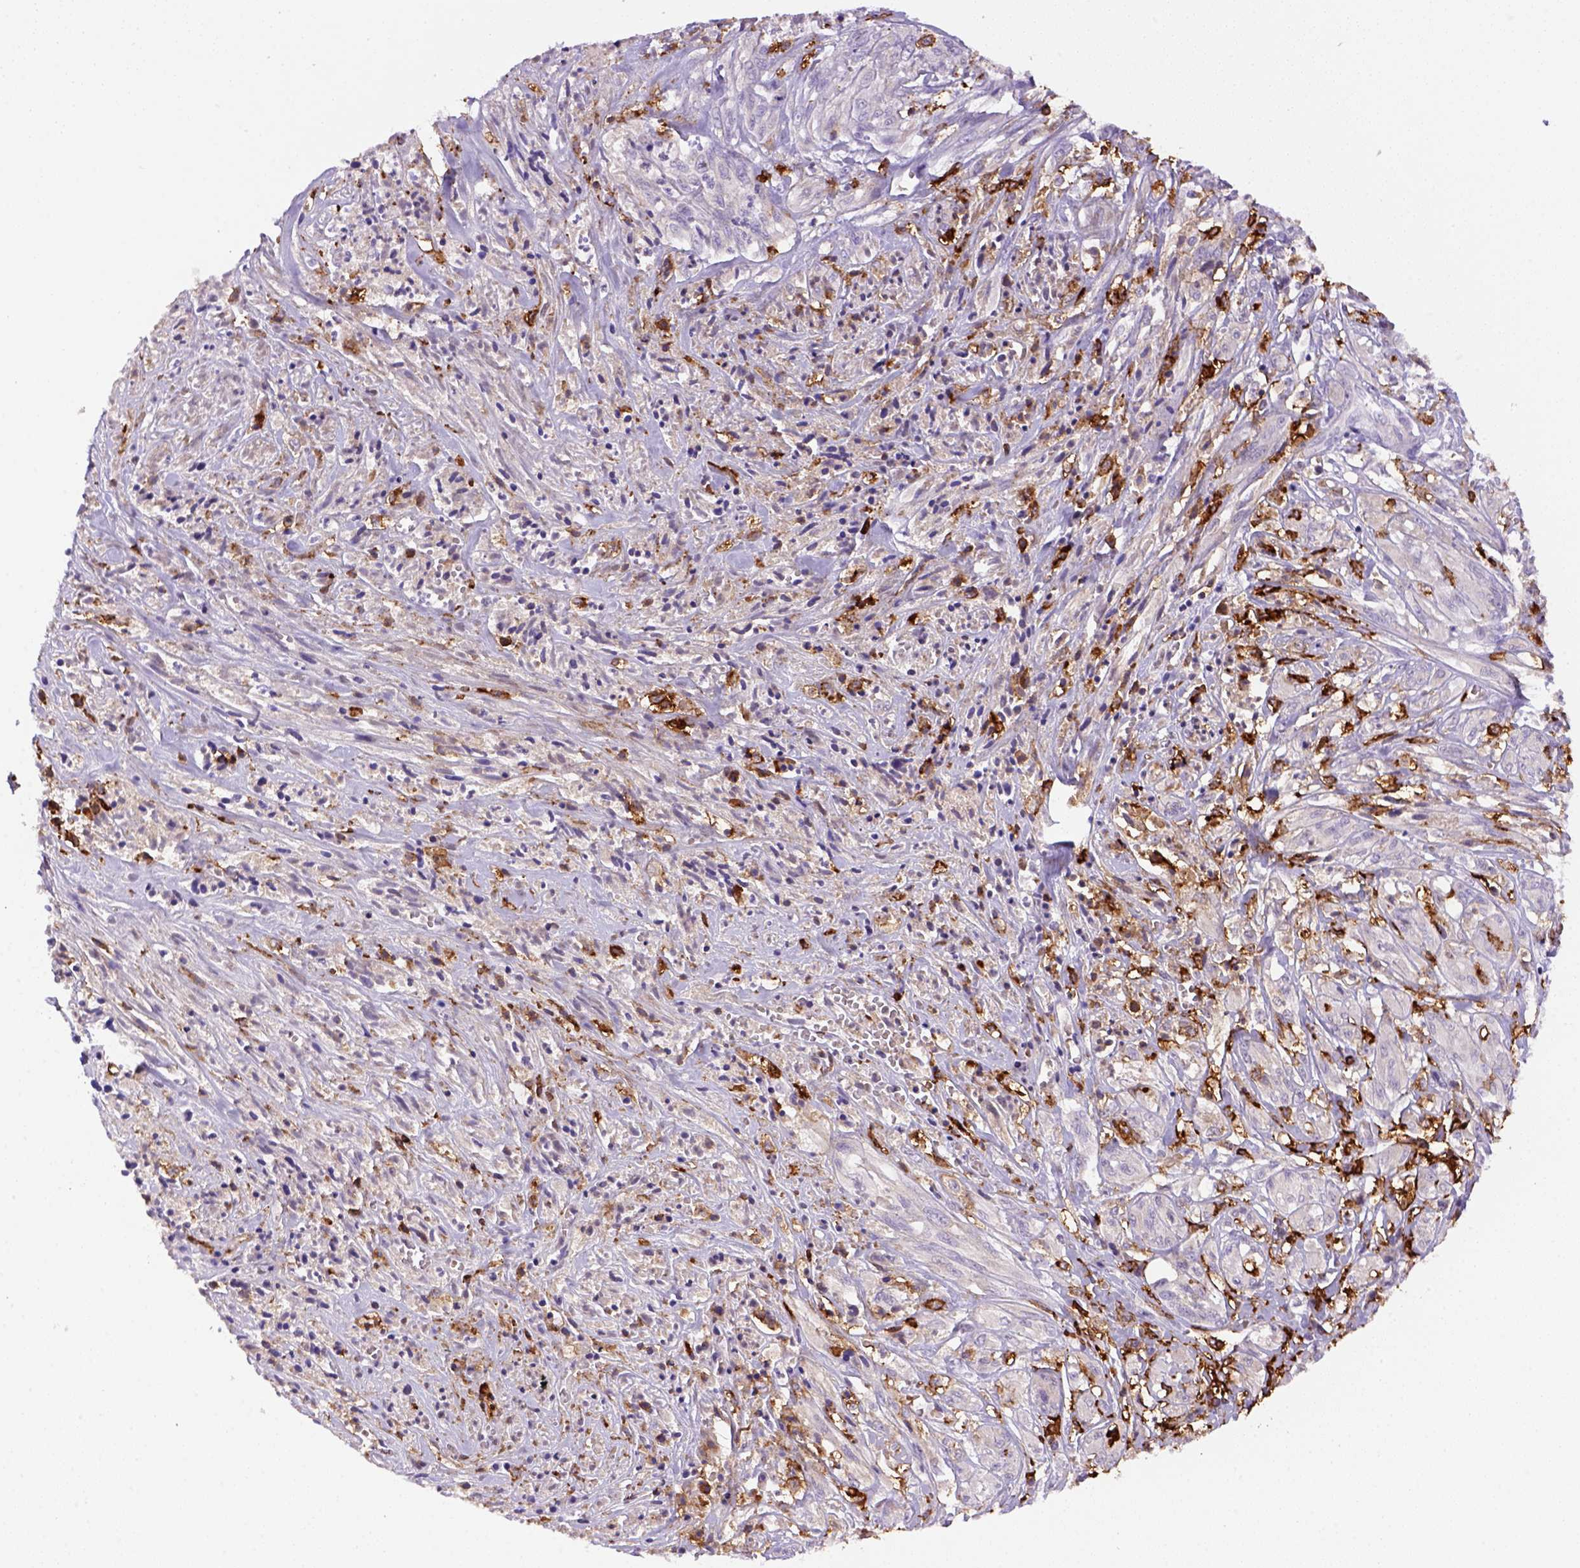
{"staining": {"intensity": "negative", "quantity": "none", "location": "none"}, "tissue": "melanoma", "cell_type": "Tumor cells", "image_type": "cancer", "snomed": [{"axis": "morphology", "description": "Malignant melanoma, NOS"}, {"axis": "topography", "description": "Skin"}], "caption": "Image shows no protein positivity in tumor cells of melanoma tissue.", "gene": "CD14", "patient": {"sex": "female", "age": 91}}